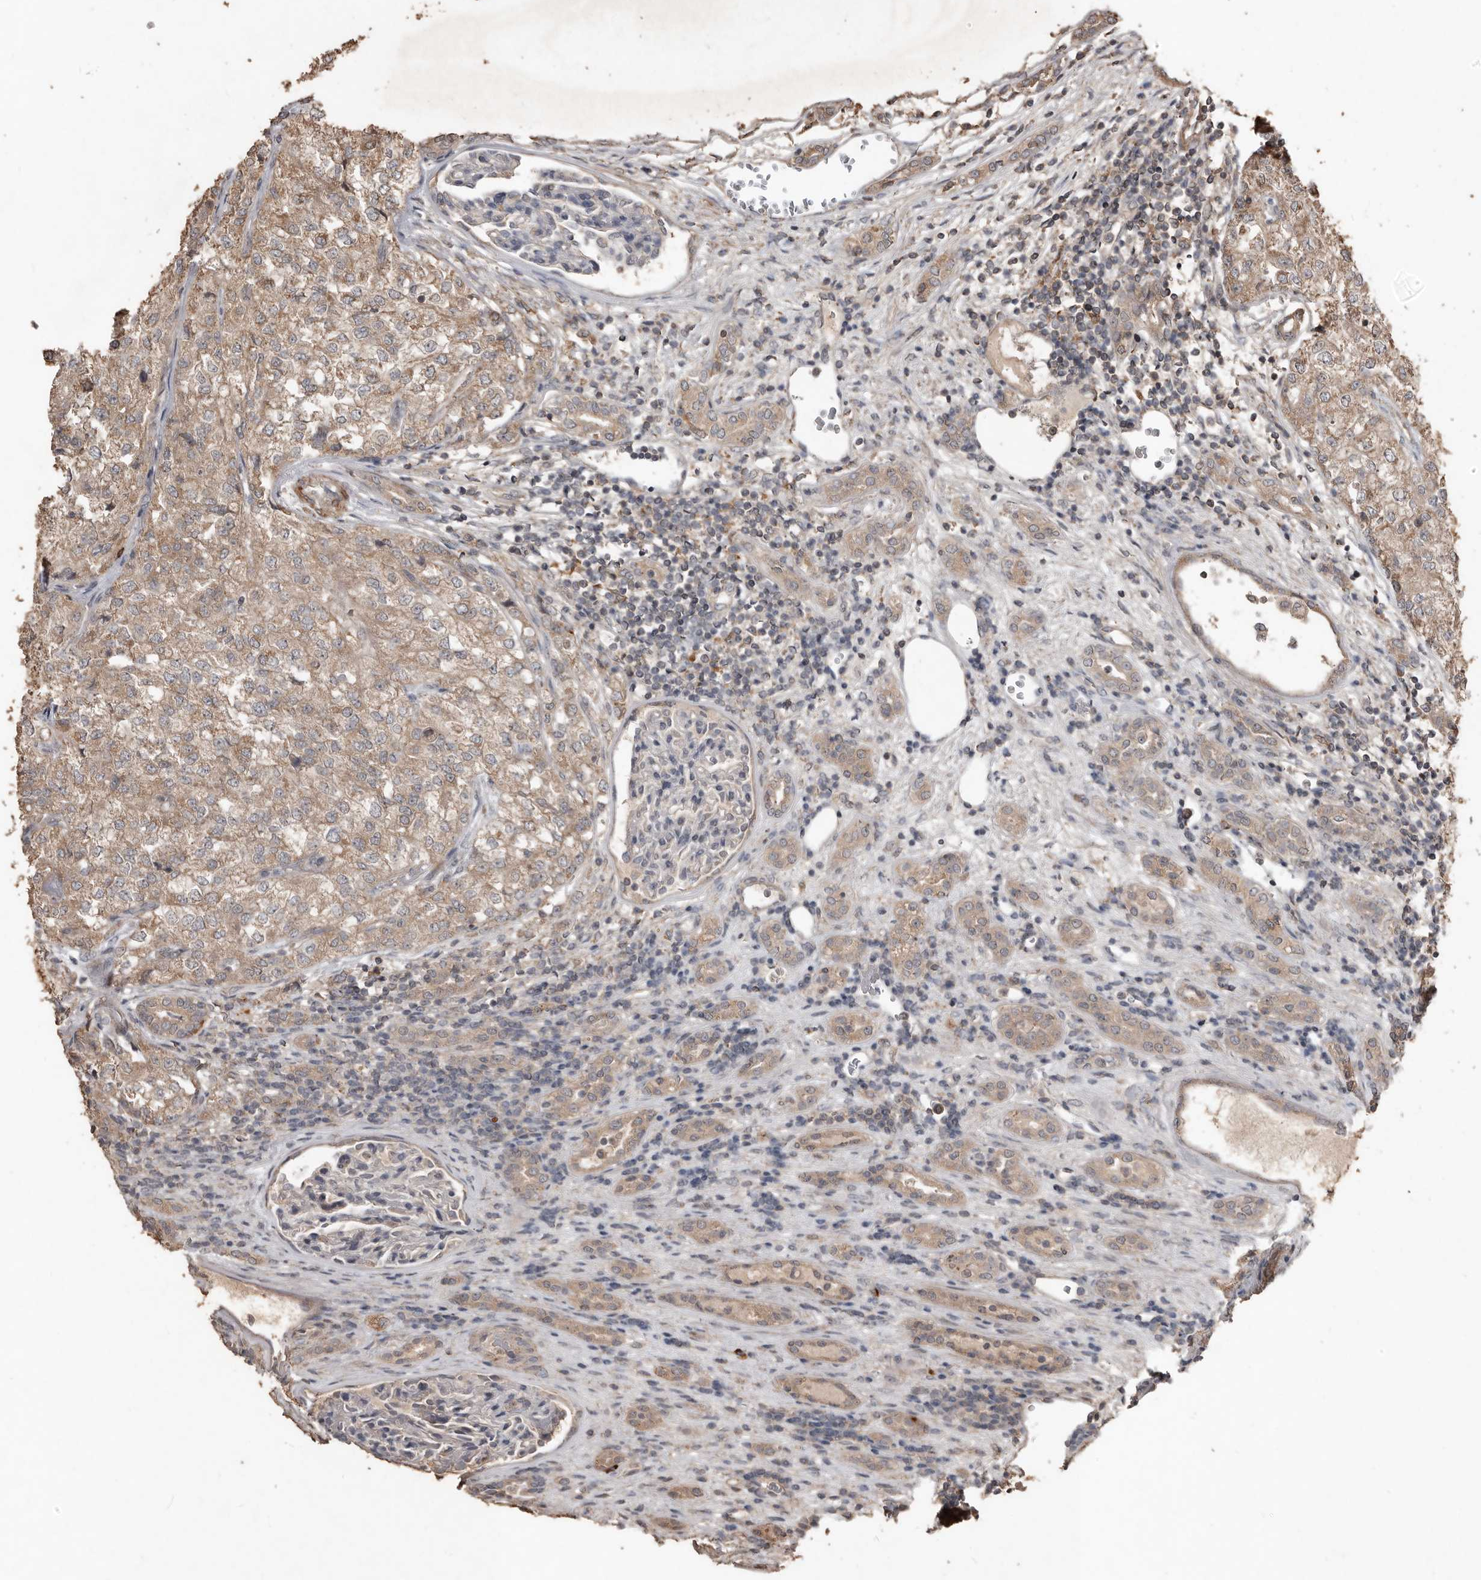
{"staining": {"intensity": "moderate", "quantity": ">75%", "location": "cytoplasmic/membranous"}, "tissue": "renal cancer", "cell_type": "Tumor cells", "image_type": "cancer", "snomed": [{"axis": "morphology", "description": "Adenocarcinoma, NOS"}, {"axis": "topography", "description": "Kidney"}], "caption": "Brown immunohistochemical staining in human renal adenocarcinoma displays moderate cytoplasmic/membranous positivity in approximately >75% of tumor cells.", "gene": "BAMBI", "patient": {"sex": "female", "age": 54}}